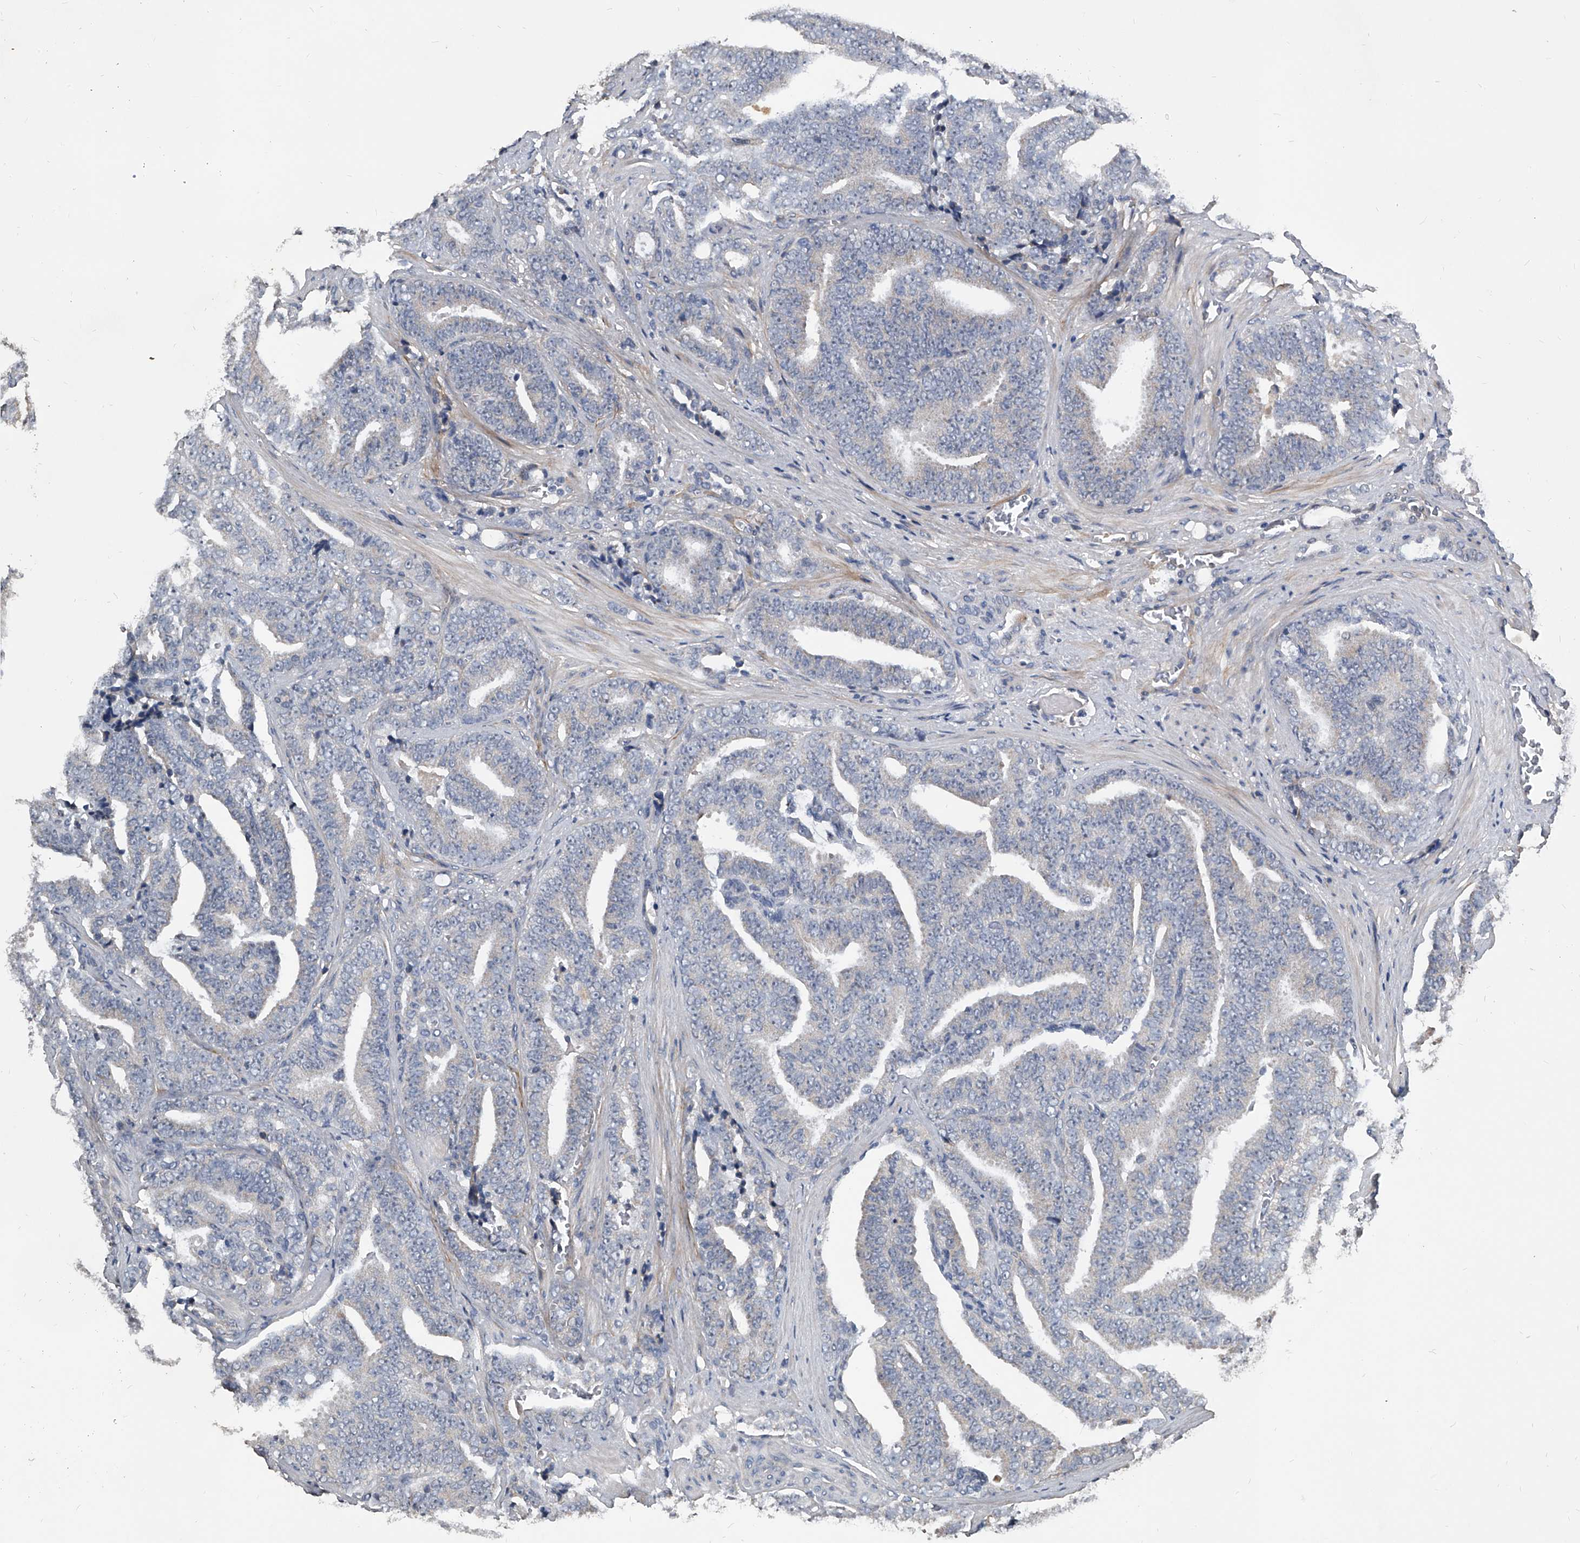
{"staining": {"intensity": "negative", "quantity": "none", "location": "none"}, "tissue": "prostate cancer", "cell_type": "Tumor cells", "image_type": "cancer", "snomed": [{"axis": "morphology", "description": "Adenocarcinoma, High grade"}, {"axis": "topography", "description": "Prostate and seminal vesicle, NOS"}], "caption": "Tumor cells show no significant expression in prostate cancer.", "gene": "PHACTR1", "patient": {"sex": "male", "age": 67}}